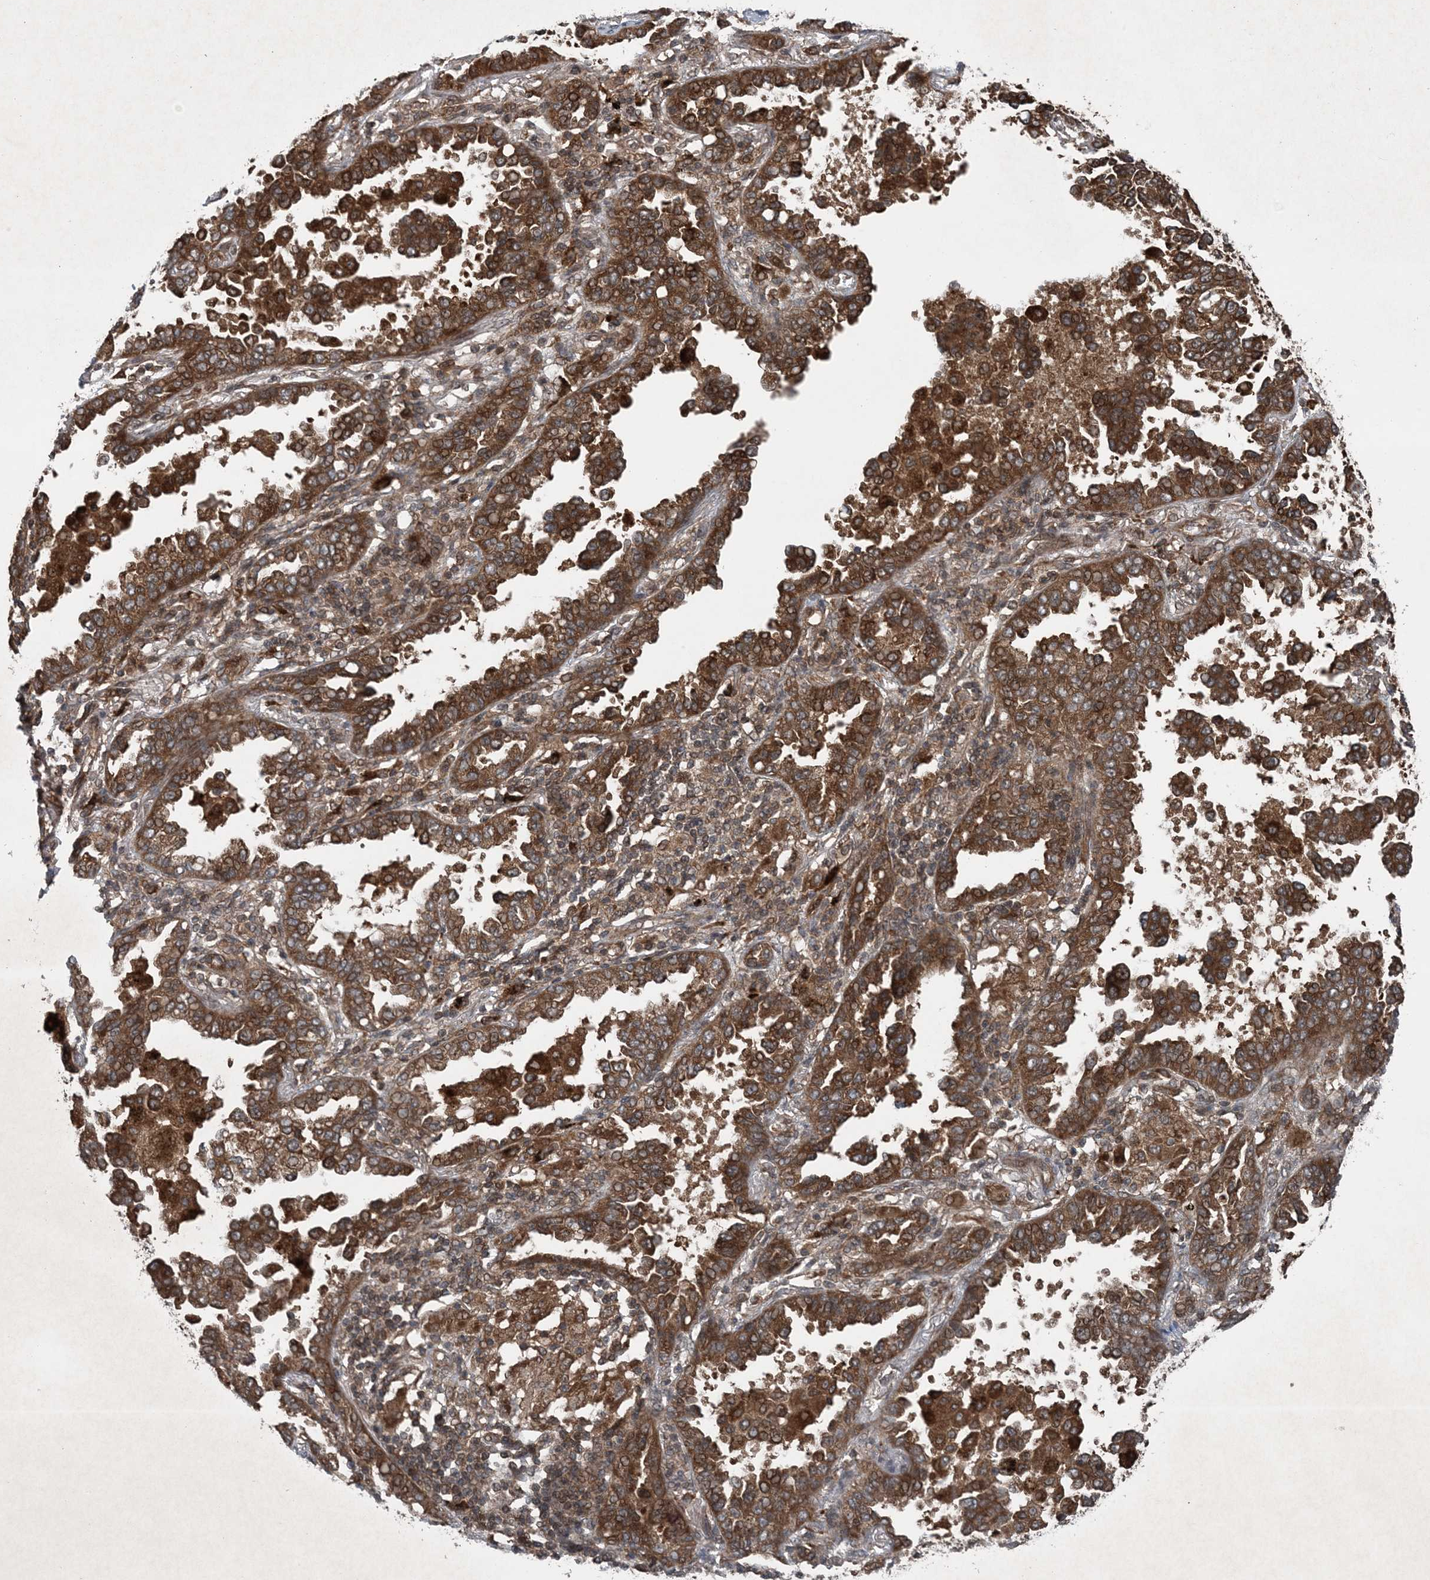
{"staining": {"intensity": "strong", "quantity": ">75%", "location": "cytoplasmic/membranous"}, "tissue": "lung cancer", "cell_type": "Tumor cells", "image_type": "cancer", "snomed": [{"axis": "morphology", "description": "Normal tissue, NOS"}, {"axis": "morphology", "description": "Adenocarcinoma, NOS"}, {"axis": "topography", "description": "Lung"}], "caption": "IHC micrograph of neoplastic tissue: lung adenocarcinoma stained using IHC displays high levels of strong protein expression localized specifically in the cytoplasmic/membranous of tumor cells, appearing as a cytoplasmic/membranous brown color.", "gene": "GNG5", "patient": {"sex": "male", "age": 59}}